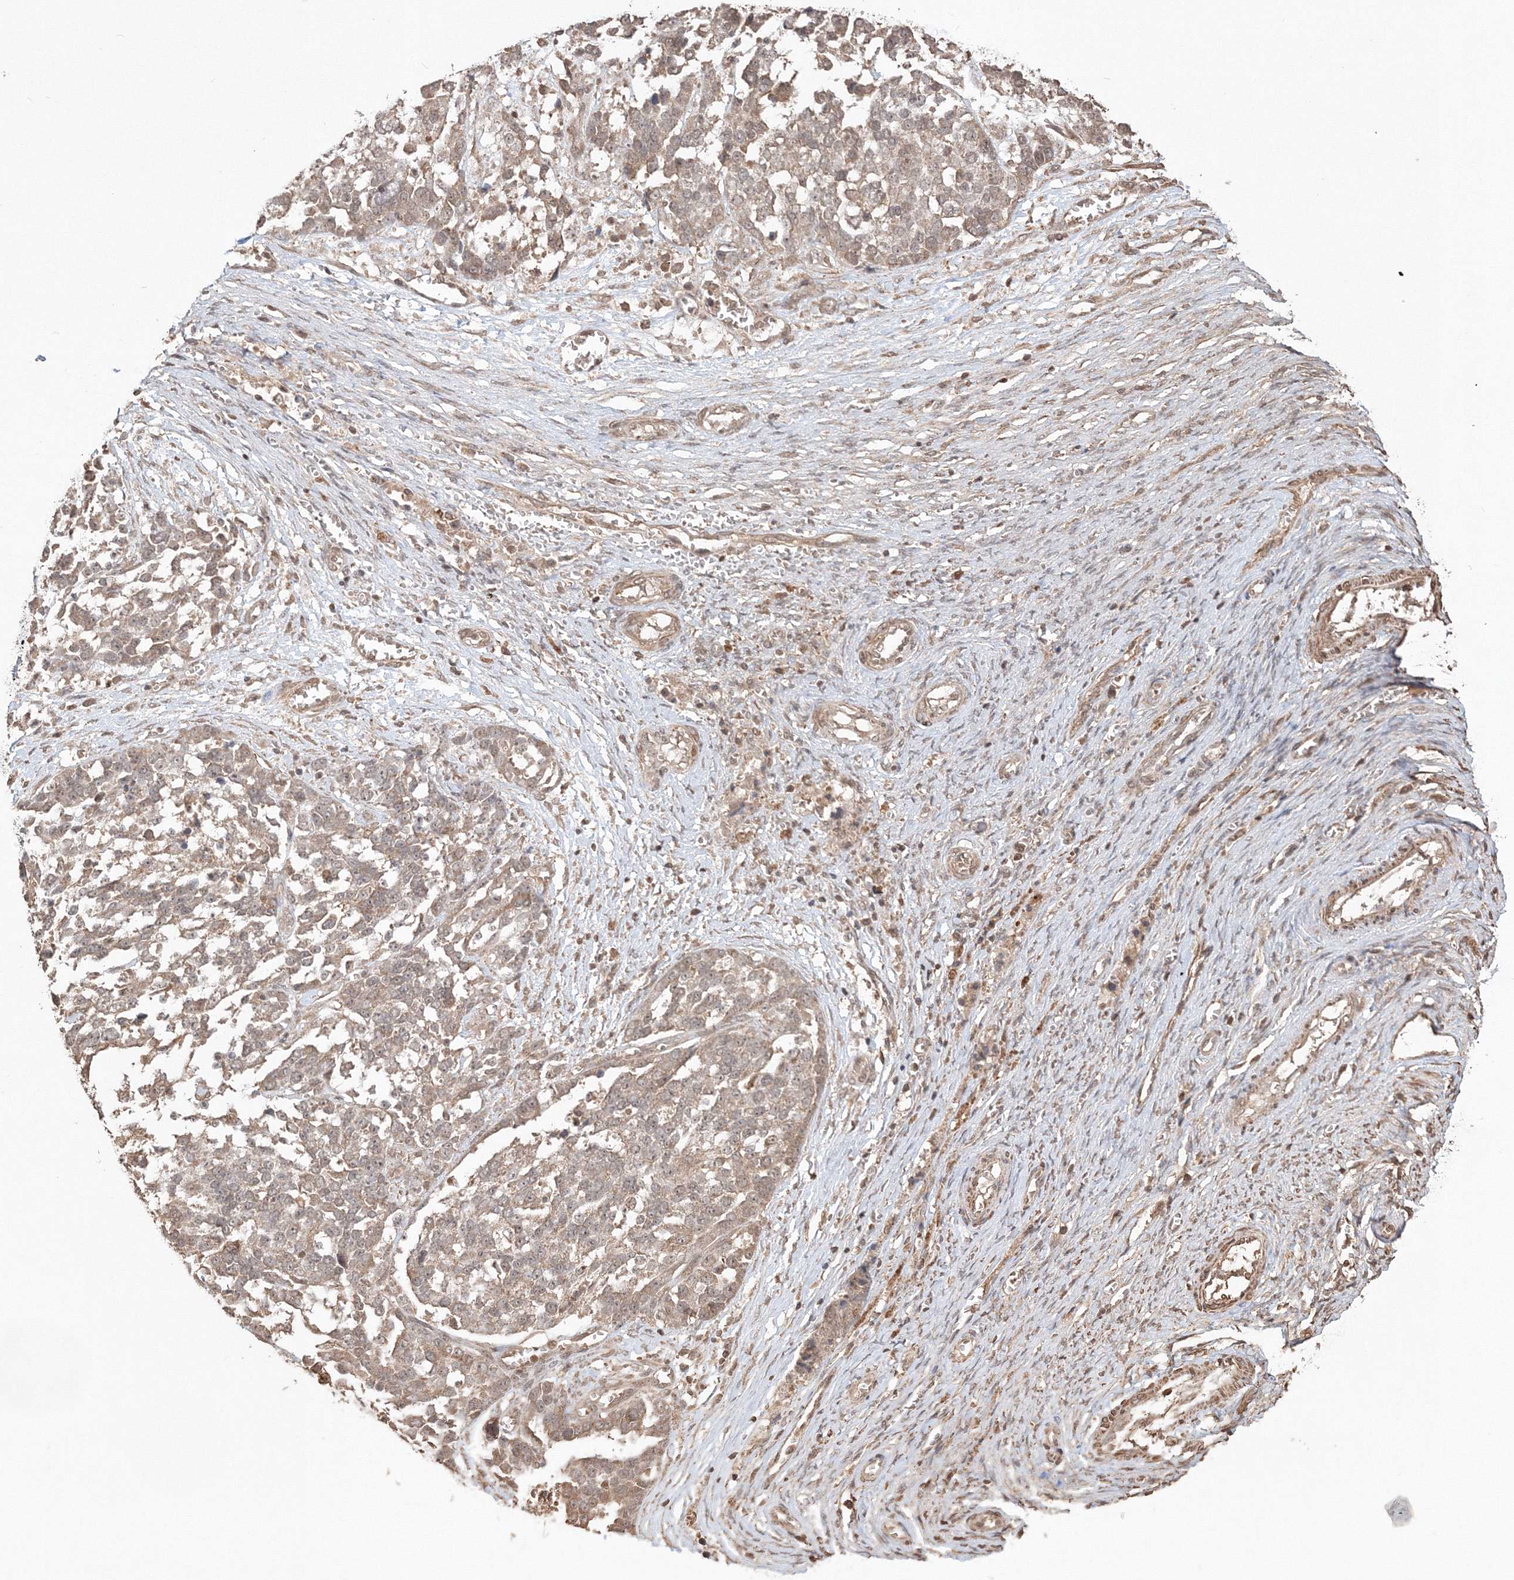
{"staining": {"intensity": "weak", "quantity": "25%-75%", "location": "cytoplasmic/membranous"}, "tissue": "ovarian cancer", "cell_type": "Tumor cells", "image_type": "cancer", "snomed": [{"axis": "morphology", "description": "Cystadenocarcinoma, serous, NOS"}, {"axis": "topography", "description": "Ovary"}], "caption": "IHC image of neoplastic tissue: ovarian cancer (serous cystadenocarcinoma) stained using immunohistochemistry exhibits low levels of weak protein expression localized specifically in the cytoplasmic/membranous of tumor cells, appearing as a cytoplasmic/membranous brown color.", "gene": "CCDC122", "patient": {"sex": "female", "age": 44}}